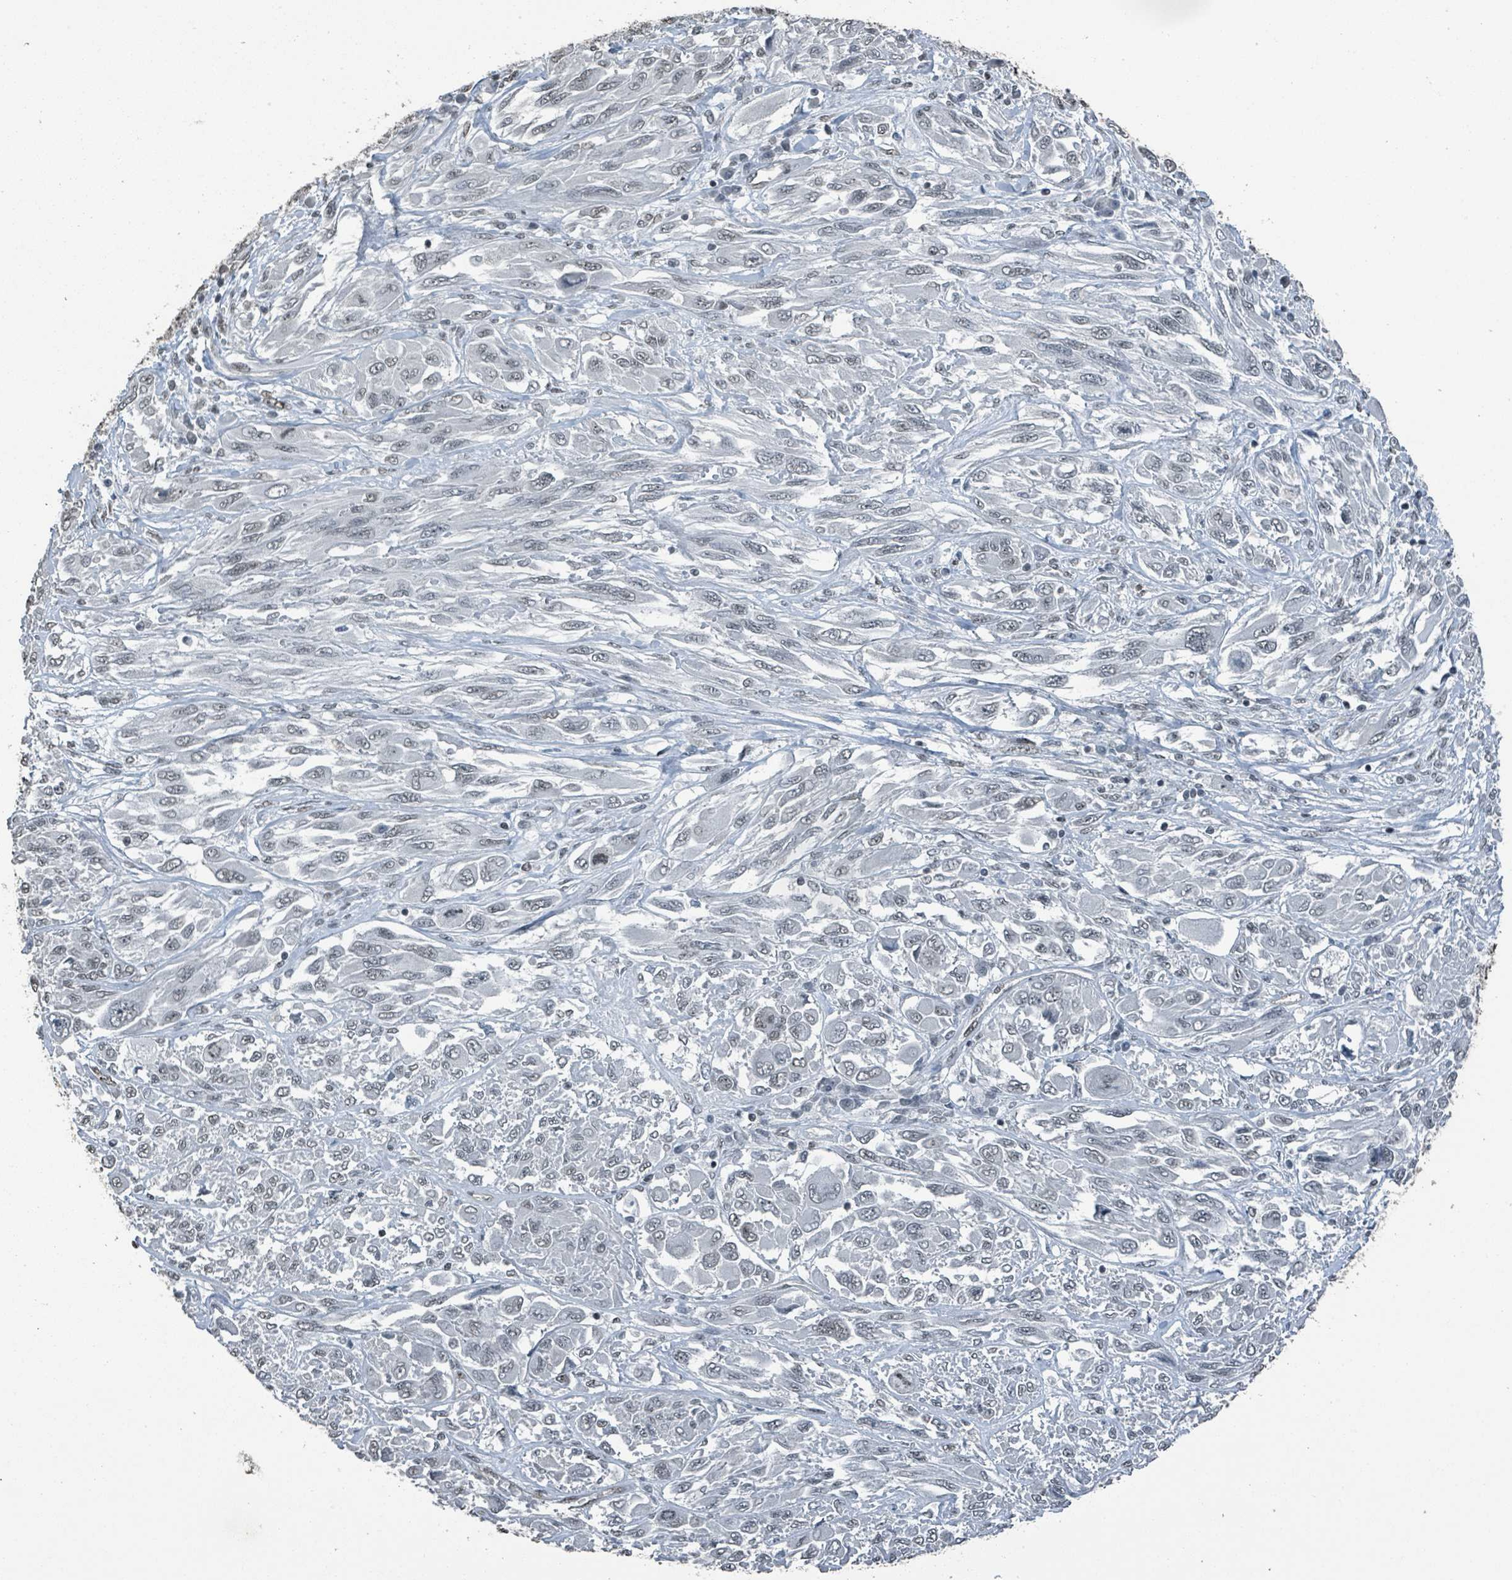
{"staining": {"intensity": "weak", "quantity": ">75%", "location": "nuclear"}, "tissue": "melanoma", "cell_type": "Tumor cells", "image_type": "cancer", "snomed": [{"axis": "morphology", "description": "Malignant melanoma, NOS"}, {"axis": "topography", "description": "Skin"}], "caption": "Malignant melanoma stained with DAB immunohistochemistry (IHC) exhibits low levels of weak nuclear positivity in approximately >75% of tumor cells.", "gene": "PHIP", "patient": {"sex": "female", "age": 91}}